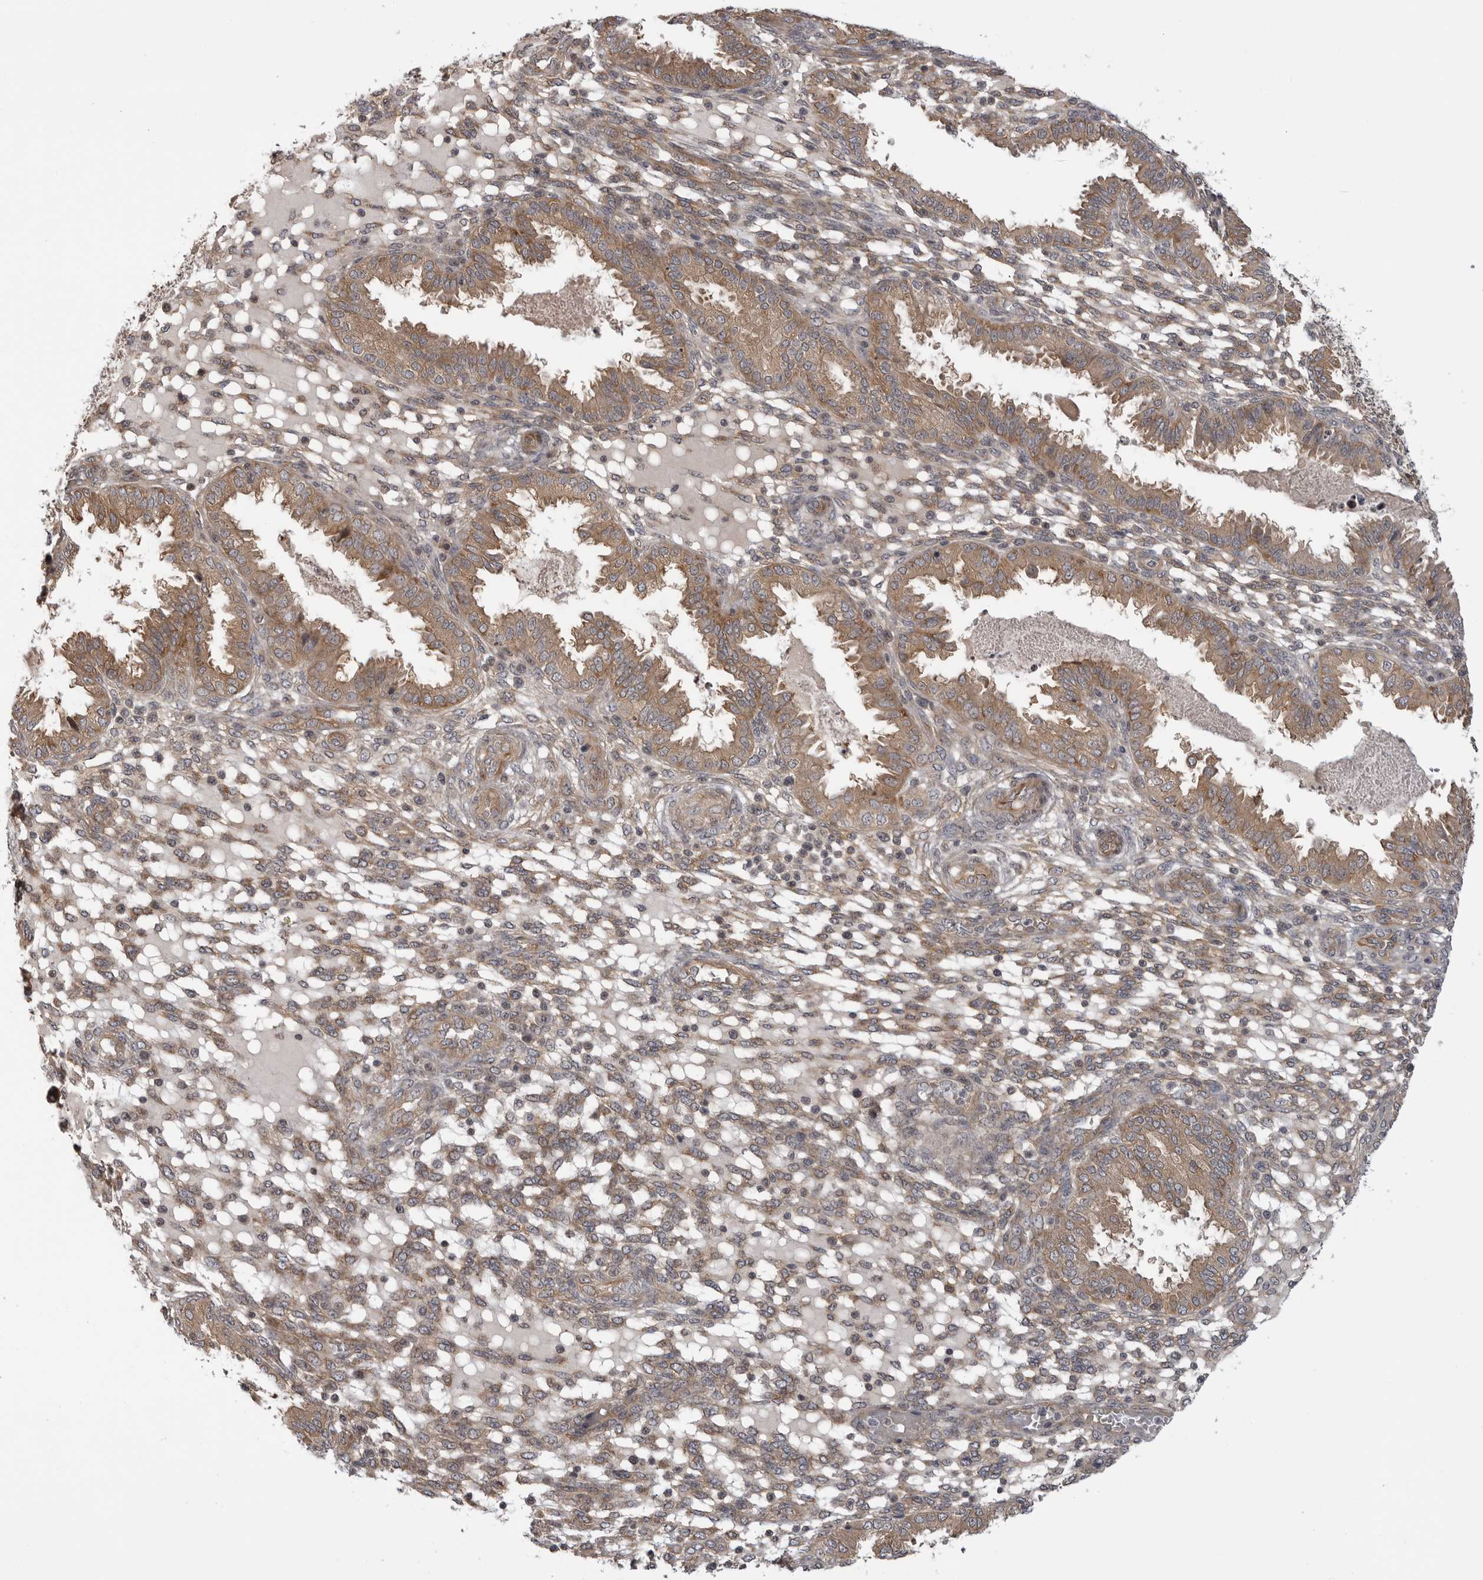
{"staining": {"intensity": "moderate", "quantity": "25%-75%", "location": "cytoplasmic/membranous"}, "tissue": "endometrium", "cell_type": "Cells in endometrial stroma", "image_type": "normal", "snomed": [{"axis": "morphology", "description": "Normal tissue, NOS"}, {"axis": "topography", "description": "Endometrium"}], "caption": "Immunohistochemistry (IHC) histopathology image of normal endometrium: endometrium stained using IHC exhibits medium levels of moderate protein expression localized specifically in the cytoplasmic/membranous of cells in endometrial stroma, appearing as a cytoplasmic/membranous brown color.", "gene": "LRRC45", "patient": {"sex": "female", "age": 33}}